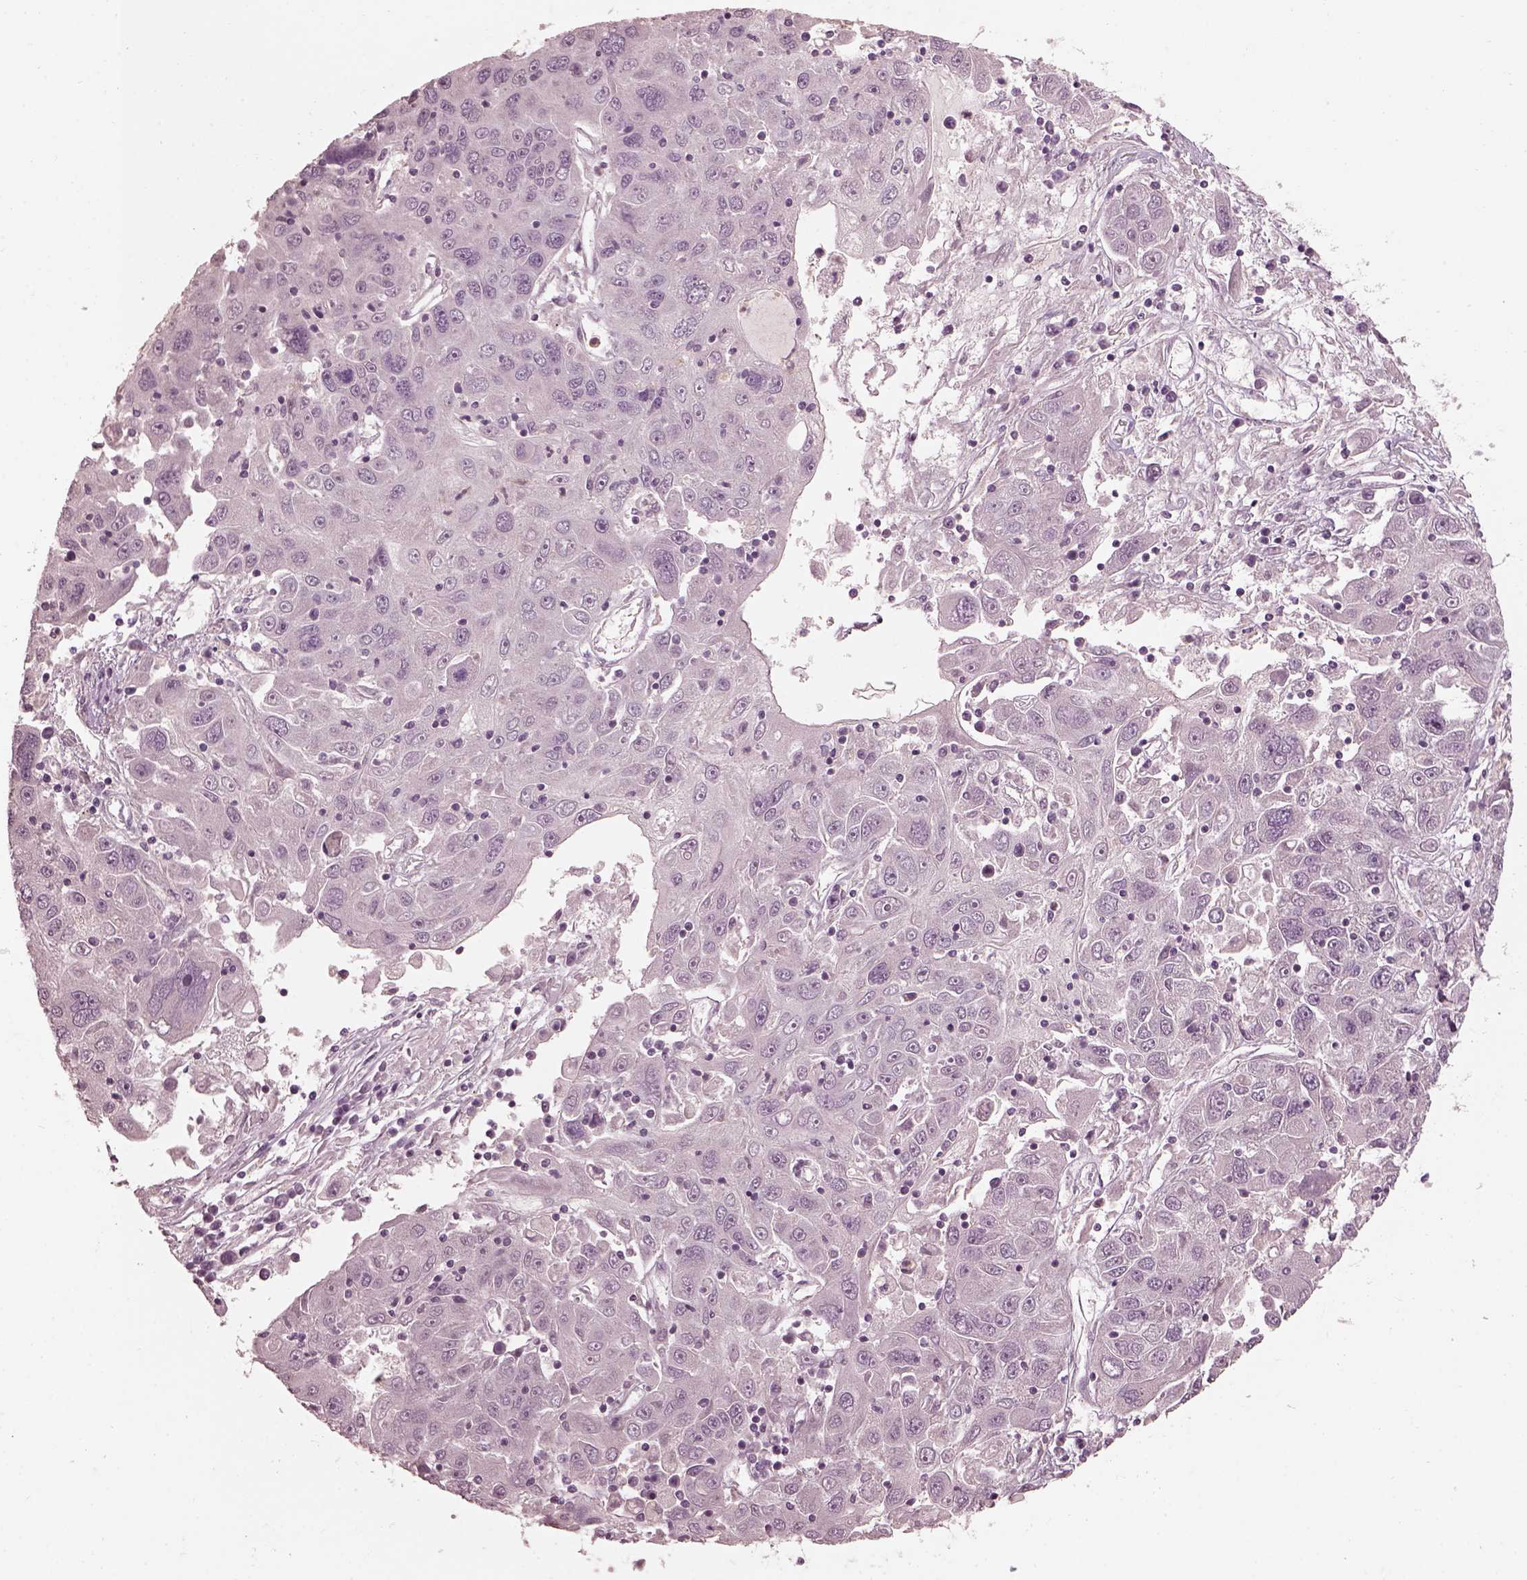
{"staining": {"intensity": "negative", "quantity": "none", "location": "none"}, "tissue": "stomach cancer", "cell_type": "Tumor cells", "image_type": "cancer", "snomed": [{"axis": "morphology", "description": "Adenocarcinoma, NOS"}, {"axis": "topography", "description": "Stomach"}], "caption": "This is an IHC histopathology image of human stomach adenocarcinoma. There is no staining in tumor cells.", "gene": "EFEMP1", "patient": {"sex": "male", "age": 56}}